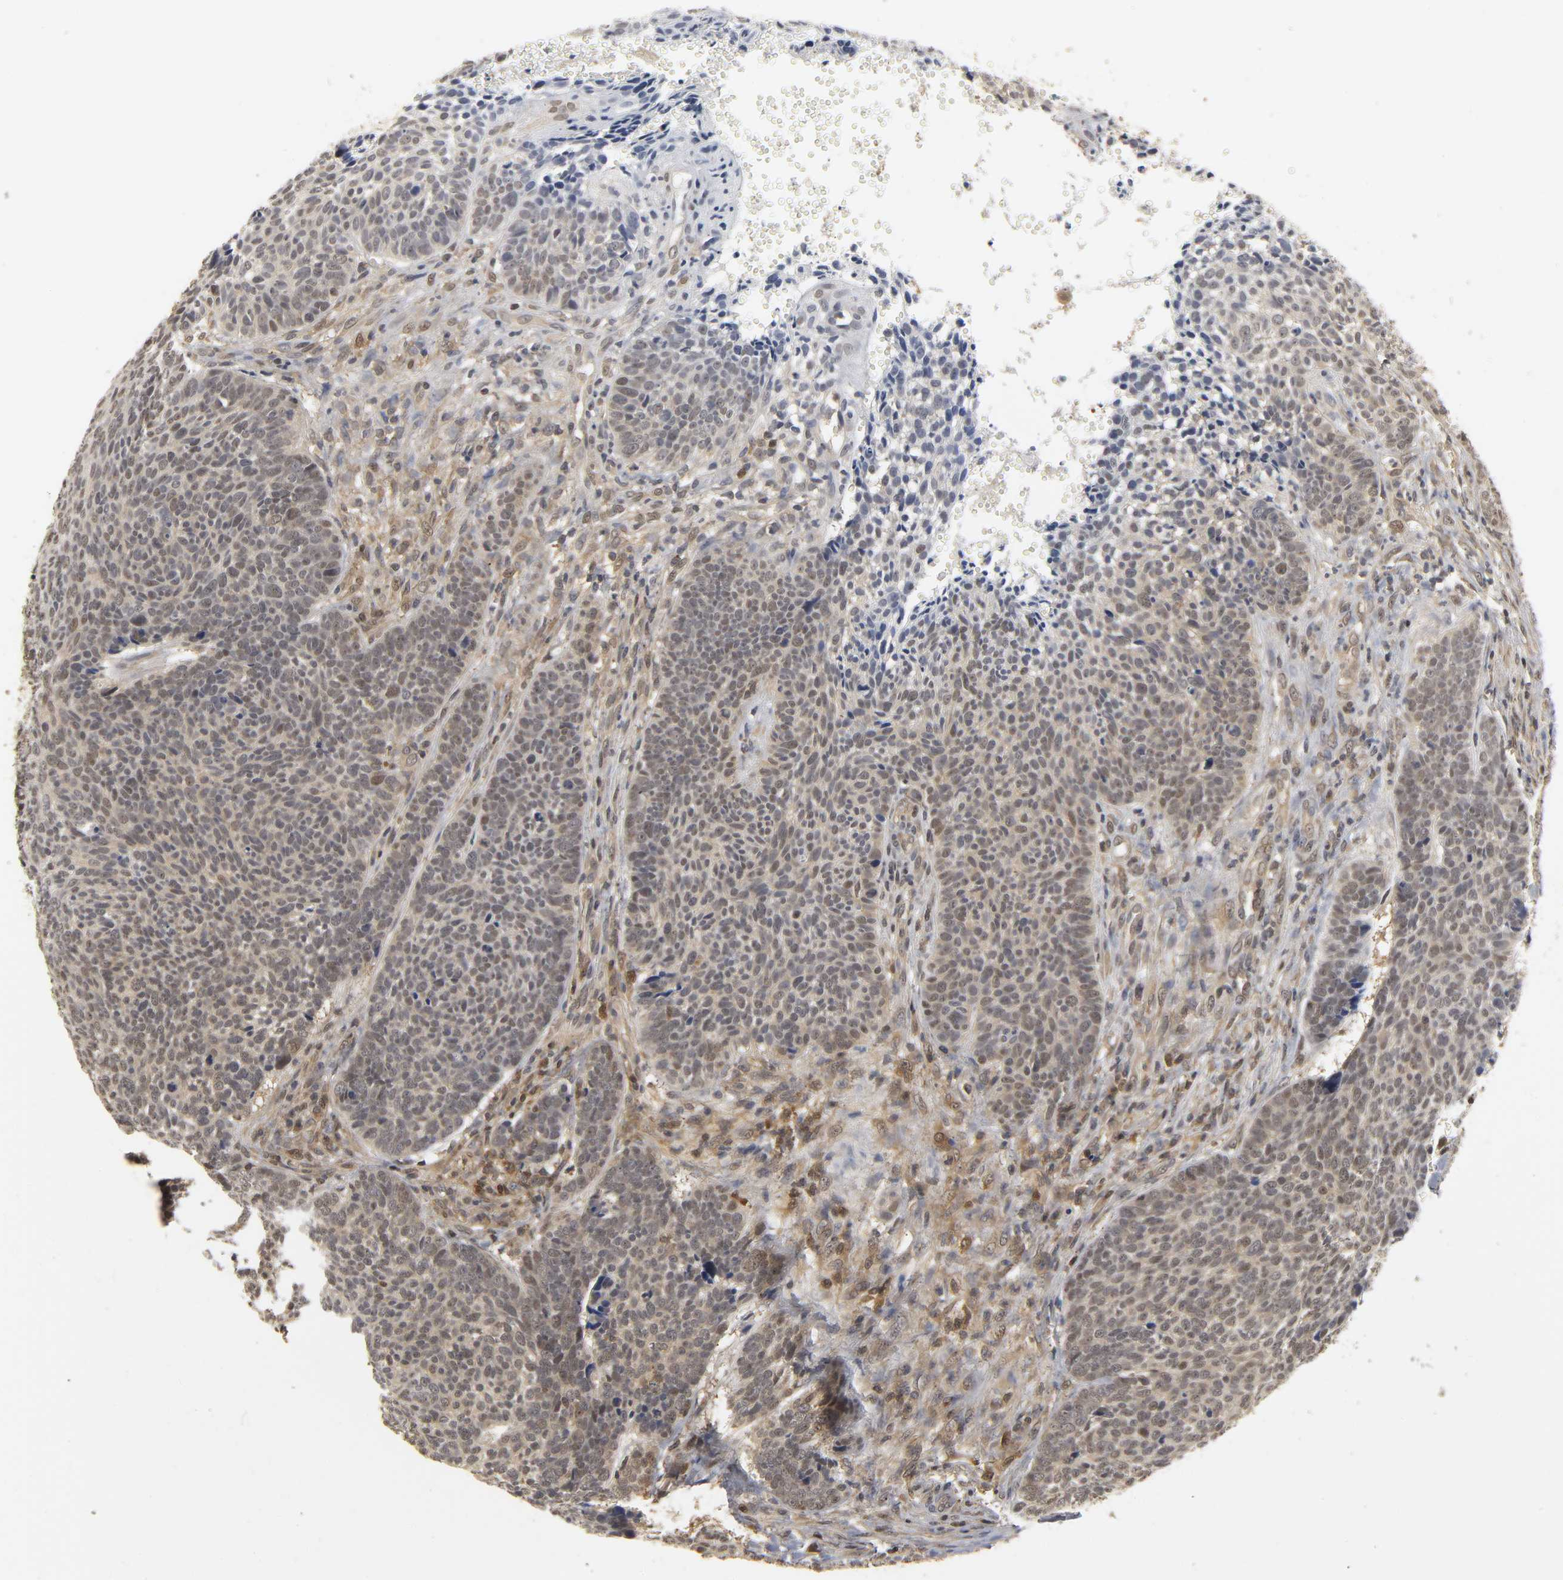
{"staining": {"intensity": "moderate", "quantity": "25%-75%", "location": "cytoplasmic/membranous,nuclear"}, "tissue": "skin cancer", "cell_type": "Tumor cells", "image_type": "cancer", "snomed": [{"axis": "morphology", "description": "Basal cell carcinoma"}, {"axis": "topography", "description": "Skin"}], "caption": "Skin cancer (basal cell carcinoma) stained for a protein (brown) reveals moderate cytoplasmic/membranous and nuclear positive staining in about 25%-75% of tumor cells.", "gene": "PARK7", "patient": {"sex": "male", "age": 84}}